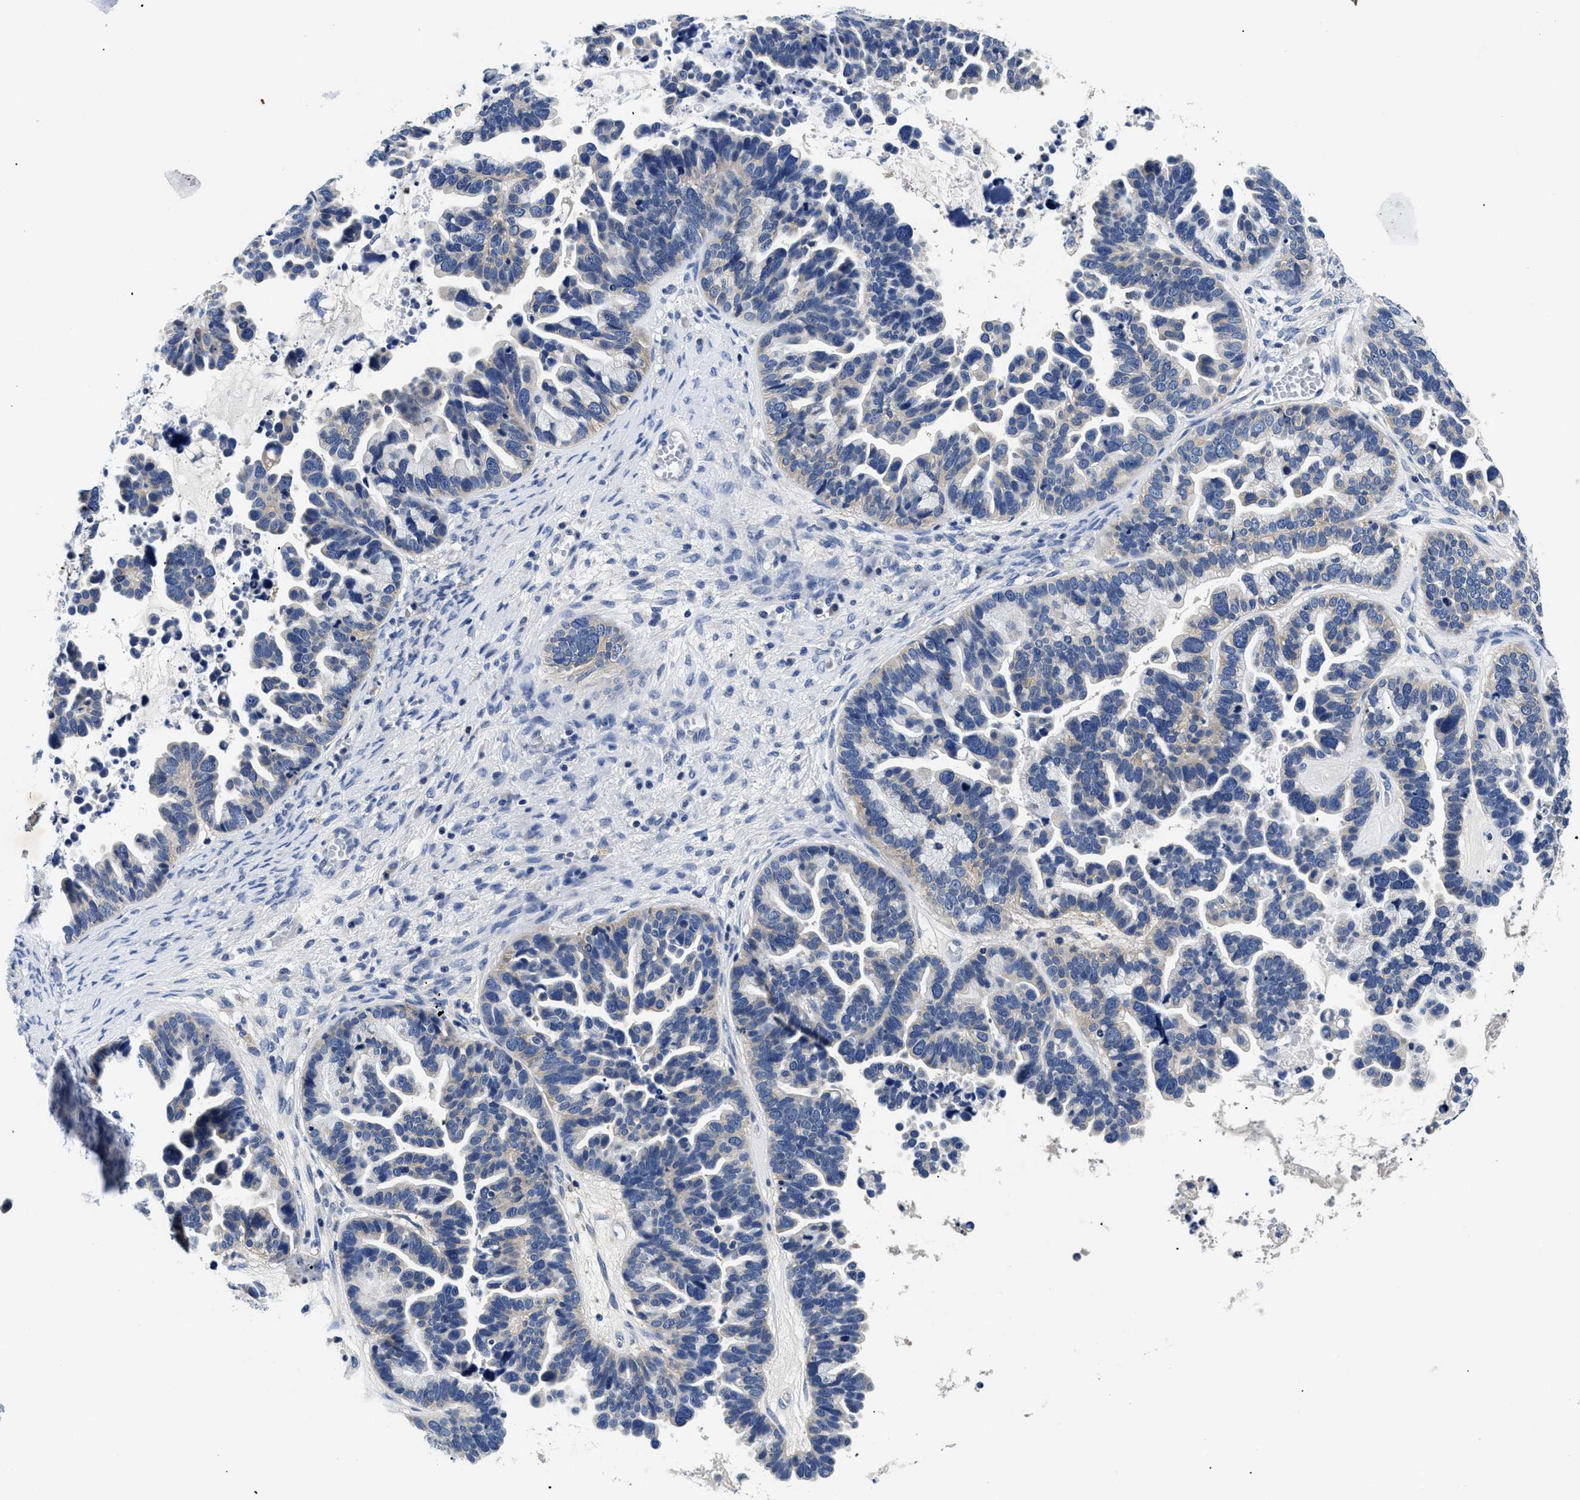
{"staining": {"intensity": "negative", "quantity": "none", "location": "none"}, "tissue": "ovarian cancer", "cell_type": "Tumor cells", "image_type": "cancer", "snomed": [{"axis": "morphology", "description": "Cystadenocarcinoma, serous, NOS"}, {"axis": "topography", "description": "Ovary"}], "caption": "Photomicrograph shows no protein staining in tumor cells of ovarian cancer tissue.", "gene": "MEA1", "patient": {"sex": "female", "age": 56}}